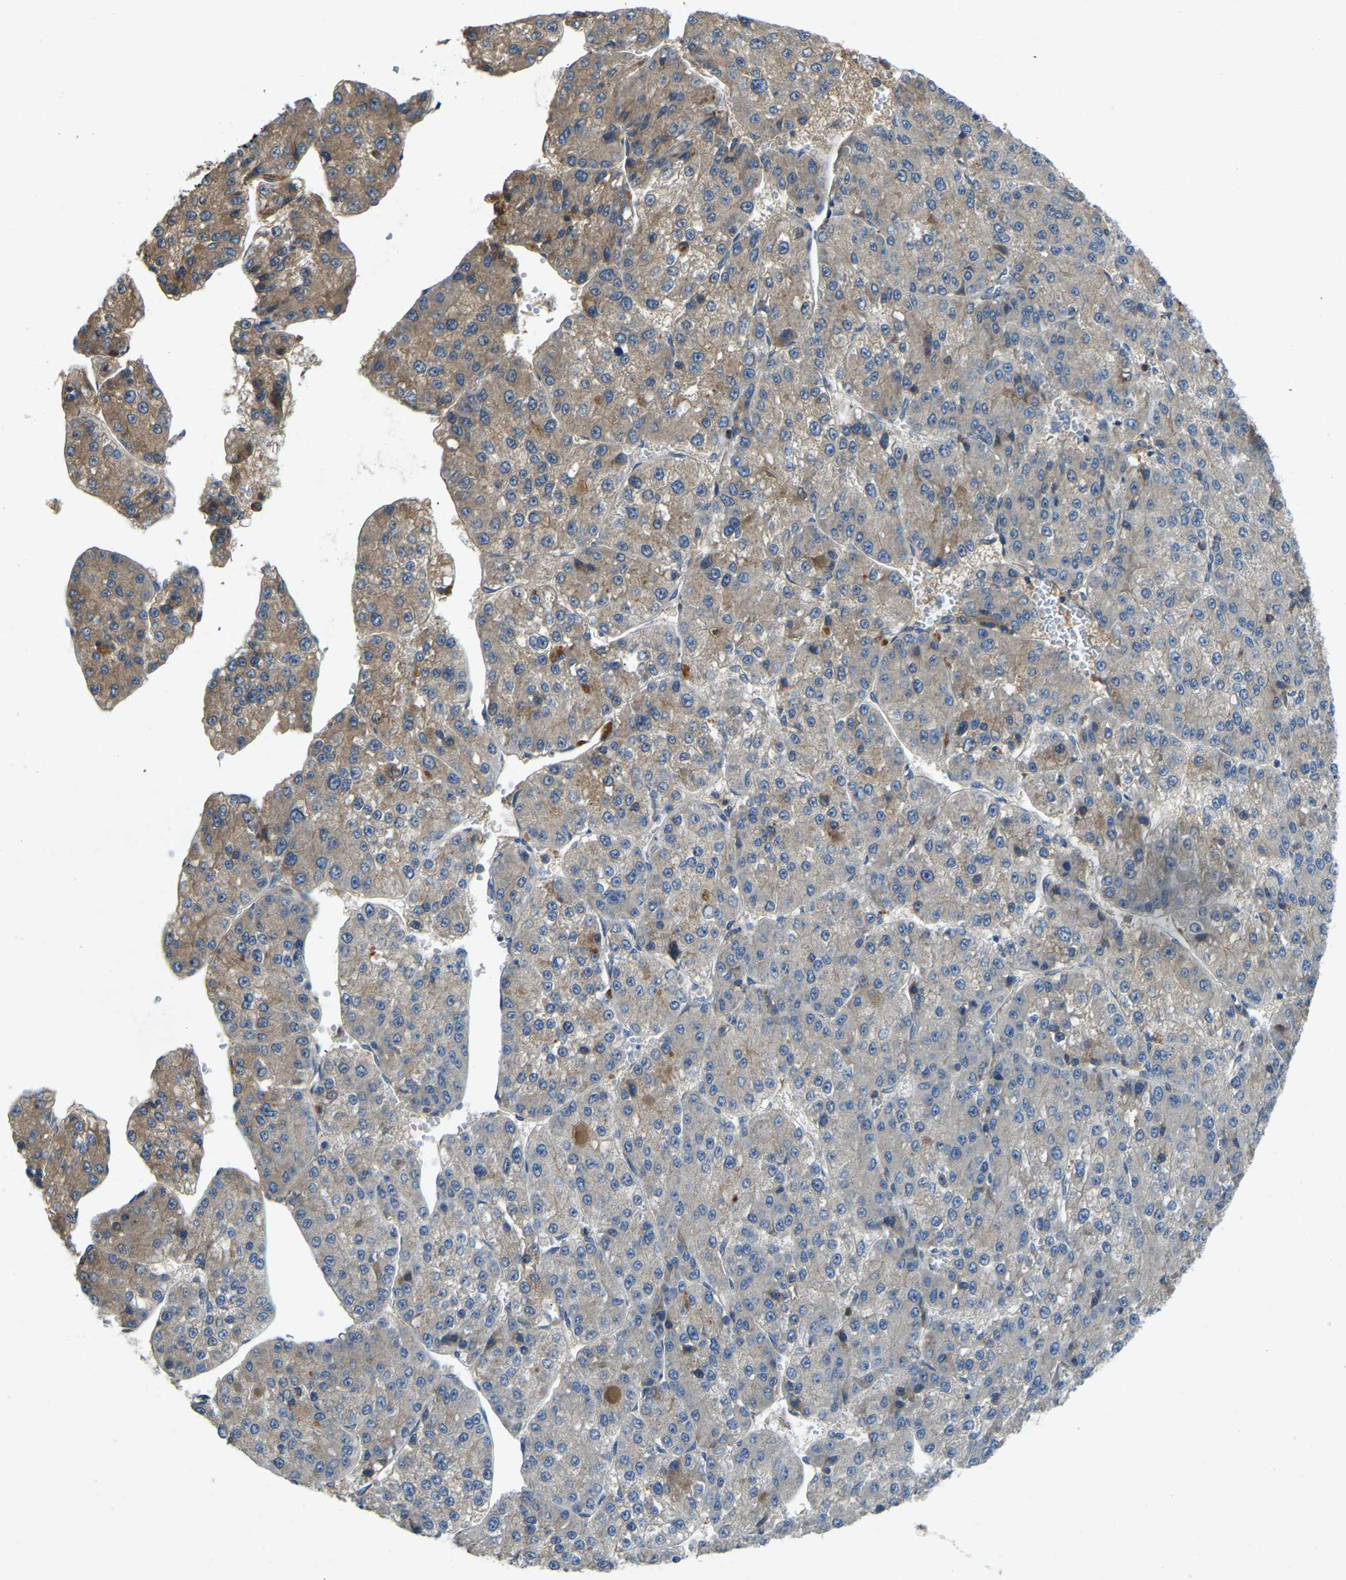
{"staining": {"intensity": "weak", "quantity": "25%-75%", "location": "cytoplasmic/membranous"}, "tissue": "liver cancer", "cell_type": "Tumor cells", "image_type": "cancer", "snomed": [{"axis": "morphology", "description": "Carcinoma, Hepatocellular, NOS"}, {"axis": "topography", "description": "Liver"}], "caption": "Immunohistochemical staining of liver cancer reveals low levels of weak cytoplasmic/membranous positivity in about 25%-75% of tumor cells. The protein is shown in brown color, while the nuclei are stained blue.", "gene": "ATP8B1", "patient": {"sex": "female", "age": 73}}